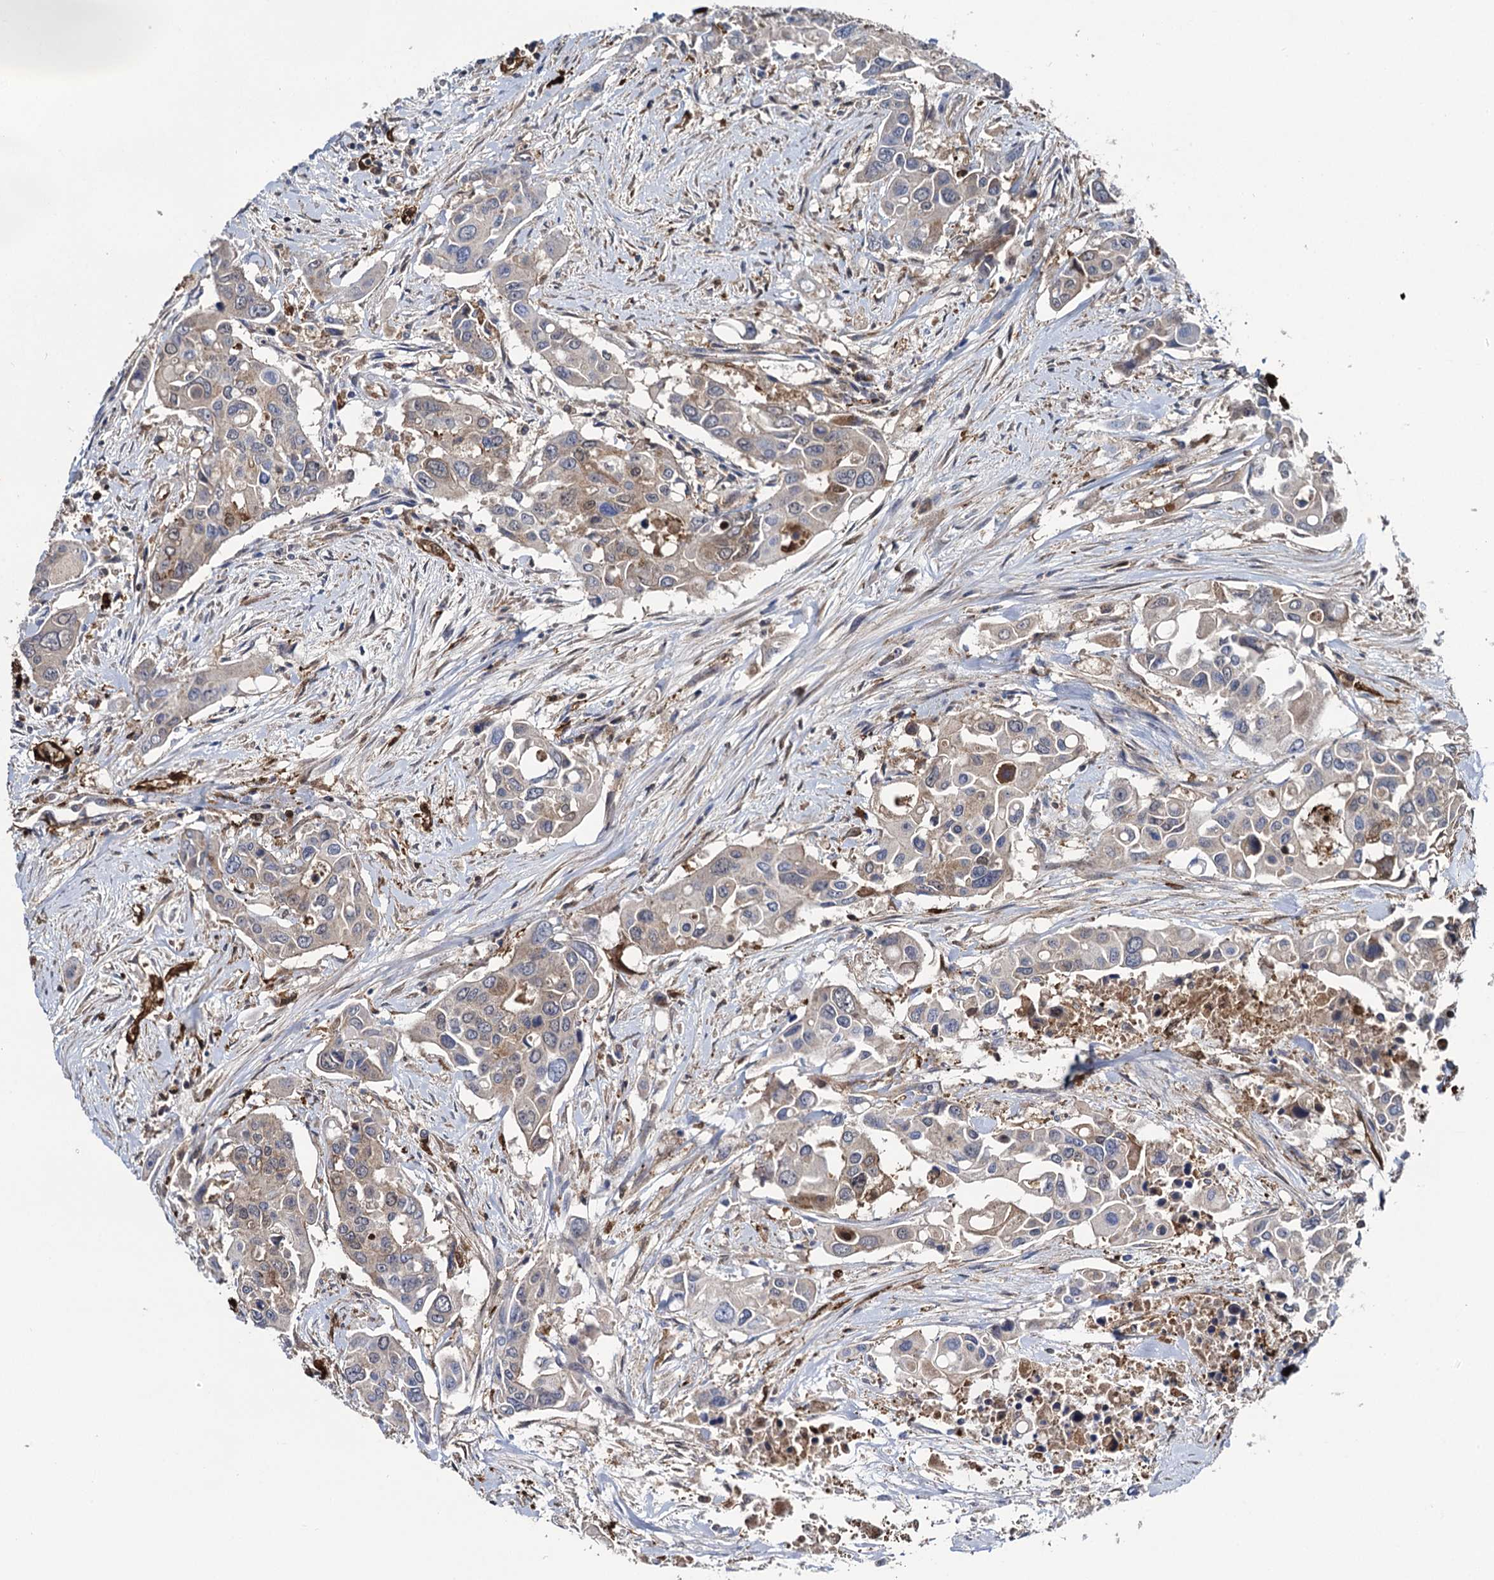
{"staining": {"intensity": "weak", "quantity": "<25%", "location": "cytoplasmic/membranous"}, "tissue": "colorectal cancer", "cell_type": "Tumor cells", "image_type": "cancer", "snomed": [{"axis": "morphology", "description": "Adenocarcinoma, NOS"}, {"axis": "topography", "description": "Colon"}], "caption": "This image is of colorectal adenocarcinoma stained with immunohistochemistry (IHC) to label a protein in brown with the nuclei are counter-stained blue. There is no staining in tumor cells.", "gene": "FABP5", "patient": {"sex": "male", "age": 77}}